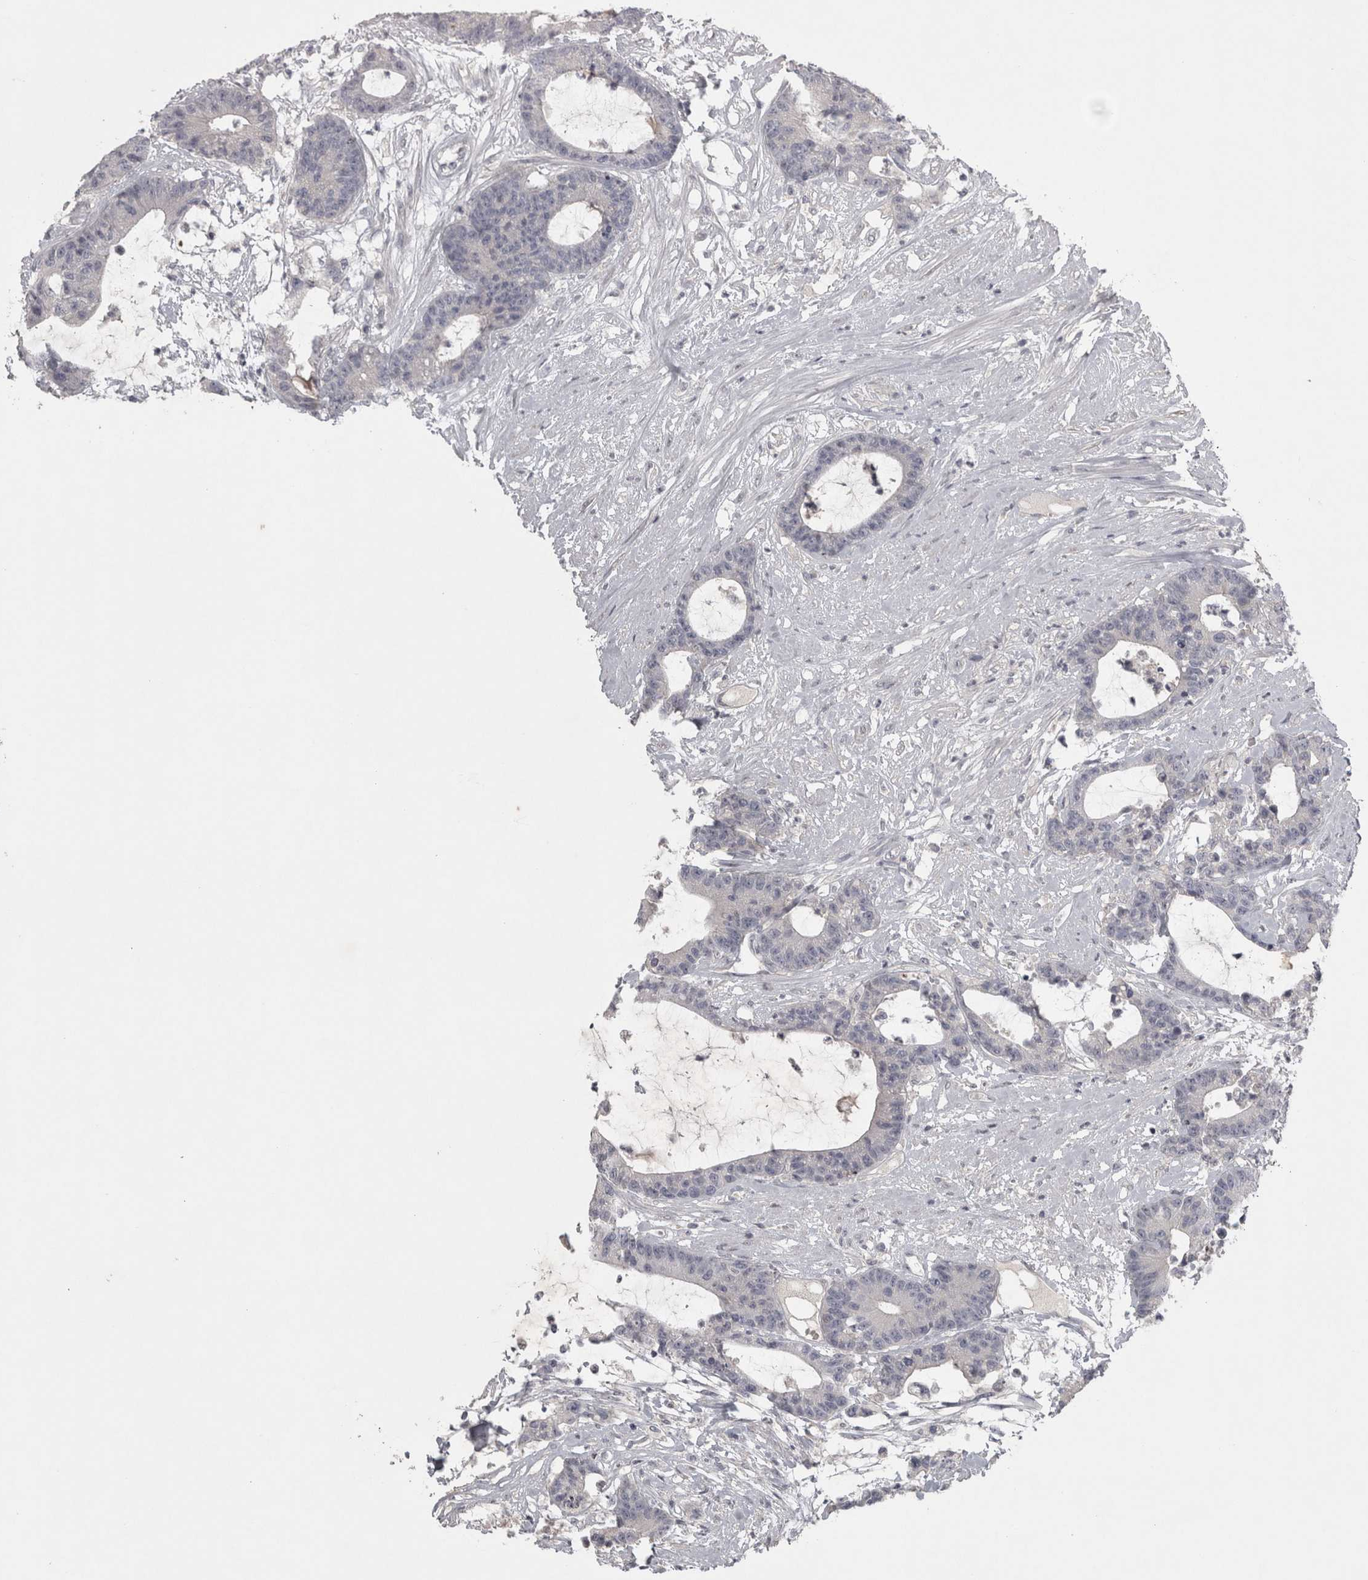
{"staining": {"intensity": "negative", "quantity": "none", "location": "none"}, "tissue": "colorectal cancer", "cell_type": "Tumor cells", "image_type": "cancer", "snomed": [{"axis": "morphology", "description": "Adenocarcinoma, NOS"}, {"axis": "topography", "description": "Colon"}], "caption": "The image reveals no staining of tumor cells in colorectal cancer. (DAB immunohistochemistry, high magnification).", "gene": "ENPP7", "patient": {"sex": "female", "age": 84}}